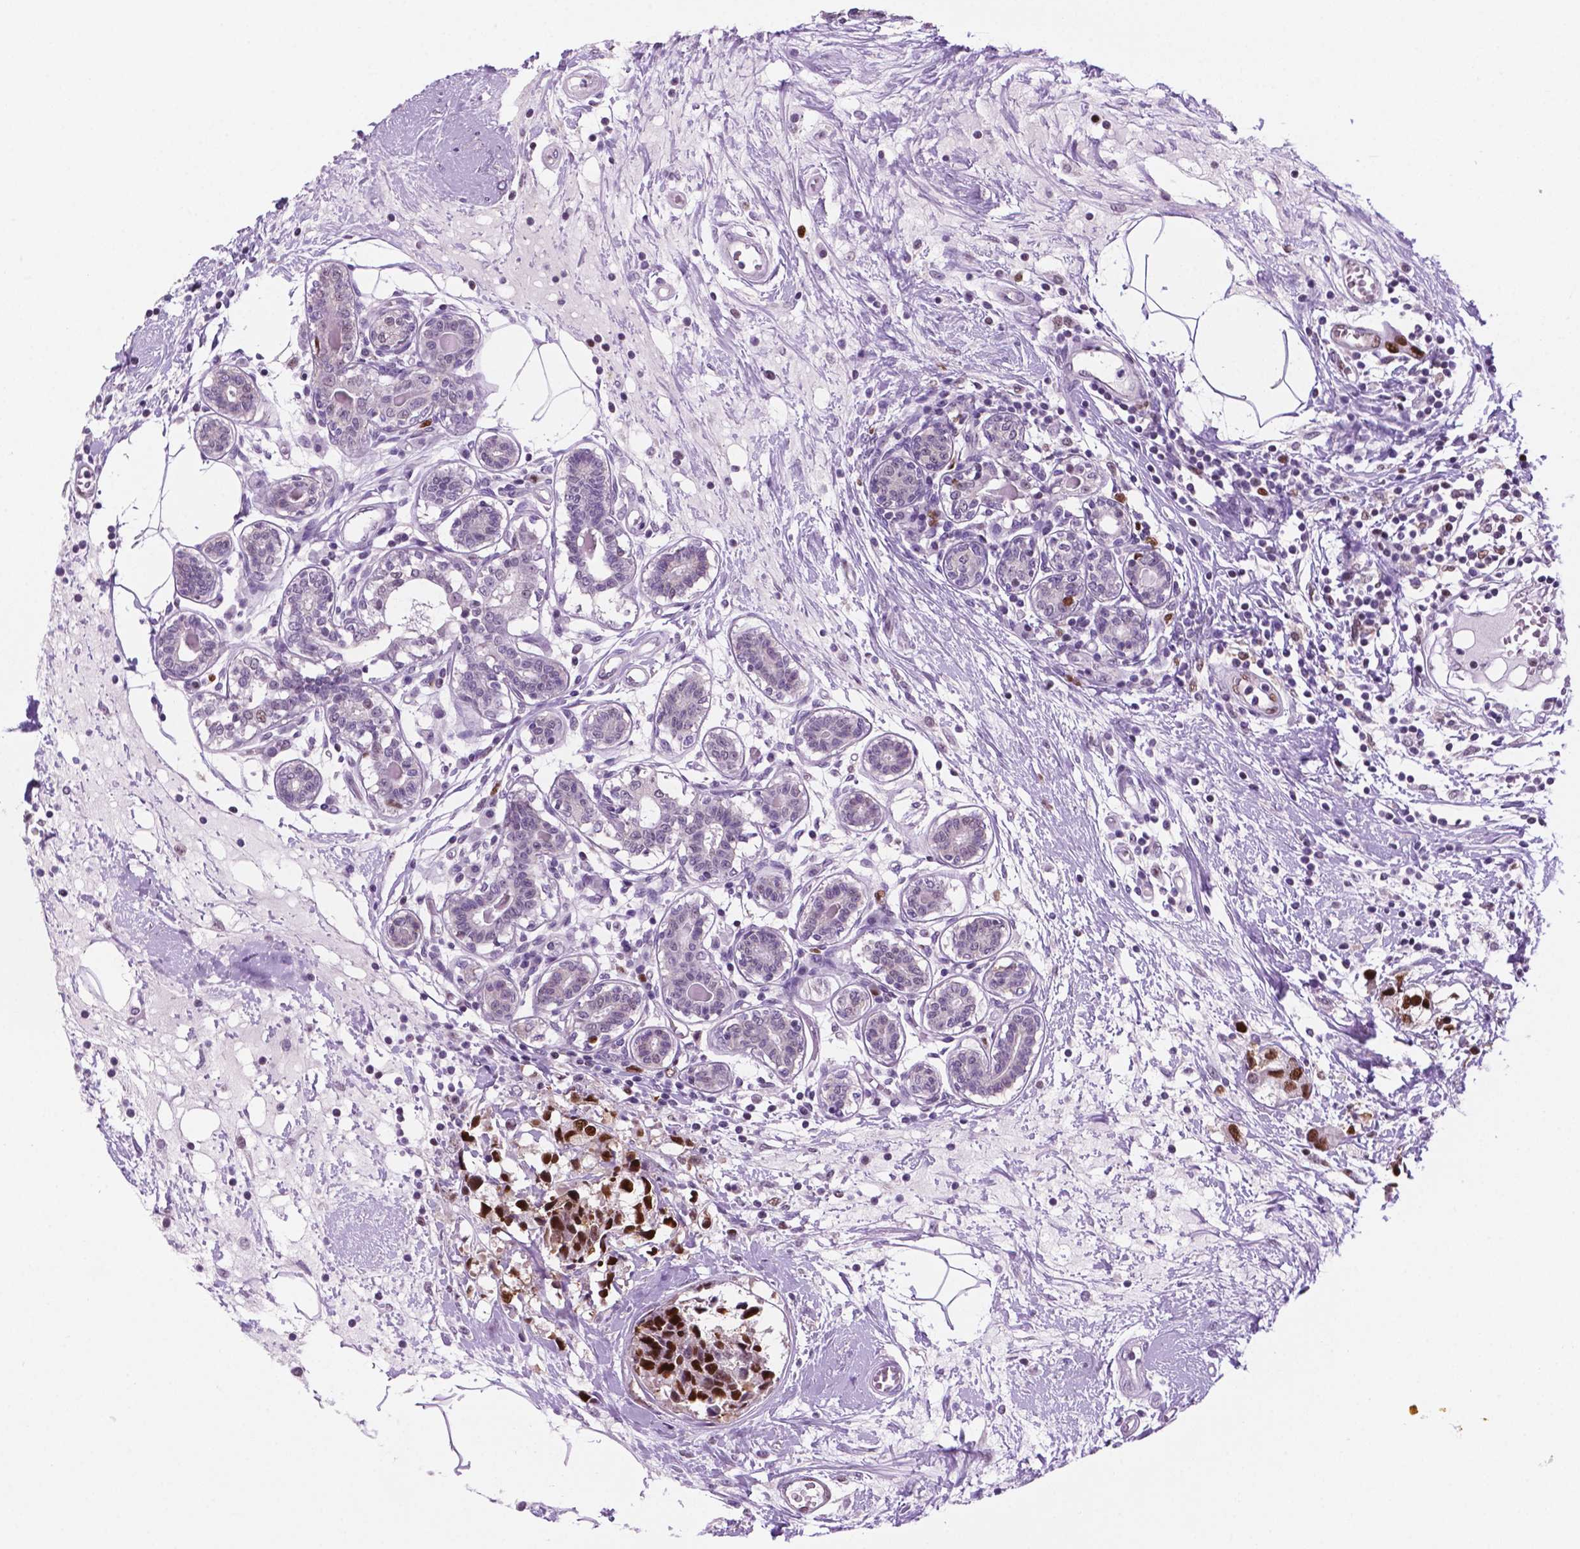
{"staining": {"intensity": "strong", "quantity": ">75%", "location": "nuclear"}, "tissue": "breast cancer", "cell_type": "Tumor cells", "image_type": "cancer", "snomed": [{"axis": "morphology", "description": "Lobular carcinoma"}, {"axis": "topography", "description": "Breast"}], "caption": "Protein analysis of breast cancer (lobular carcinoma) tissue demonstrates strong nuclear staining in about >75% of tumor cells.", "gene": "NCAPH2", "patient": {"sex": "female", "age": 59}}